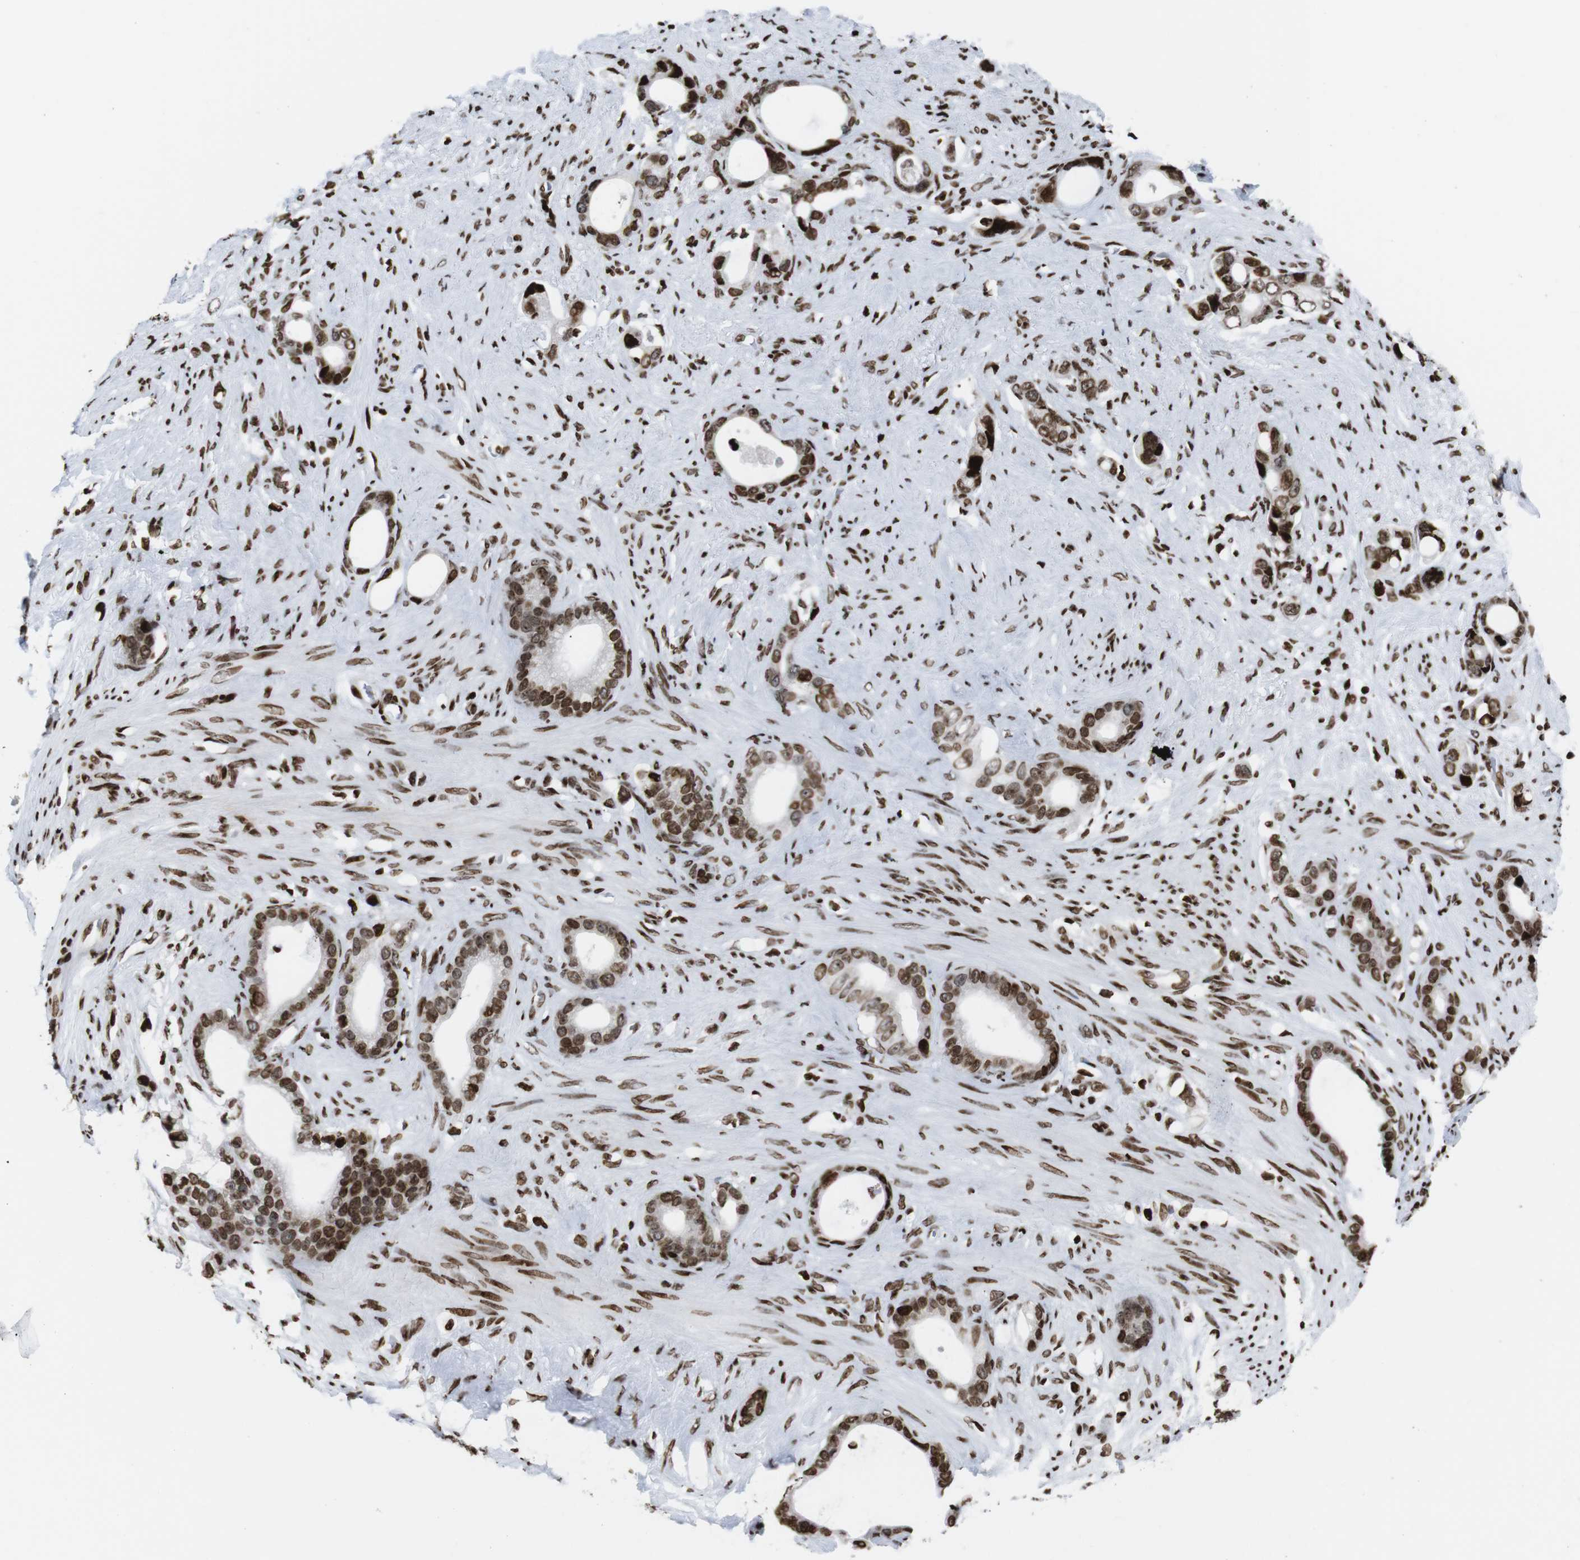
{"staining": {"intensity": "strong", "quantity": ">75%", "location": "nuclear"}, "tissue": "stomach cancer", "cell_type": "Tumor cells", "image_type": "cancer", "snomed": [{"axis": "morphology", "description": "Adenocarcinoma, NOS"}, {"axis": "topography", "description": "Stomach"}], "caption": "Immunohistochemical staining of stomach adenocarcinoma reveals strong nuclear protein positivity in about >75% of tumor cells. The protein is stained brown, and the nuclei are stained in blue (DAB IHC with brightfield microscopy, high magnification).", "gene": "H1-4", "patient": {"sex": "female", "age": 75}}